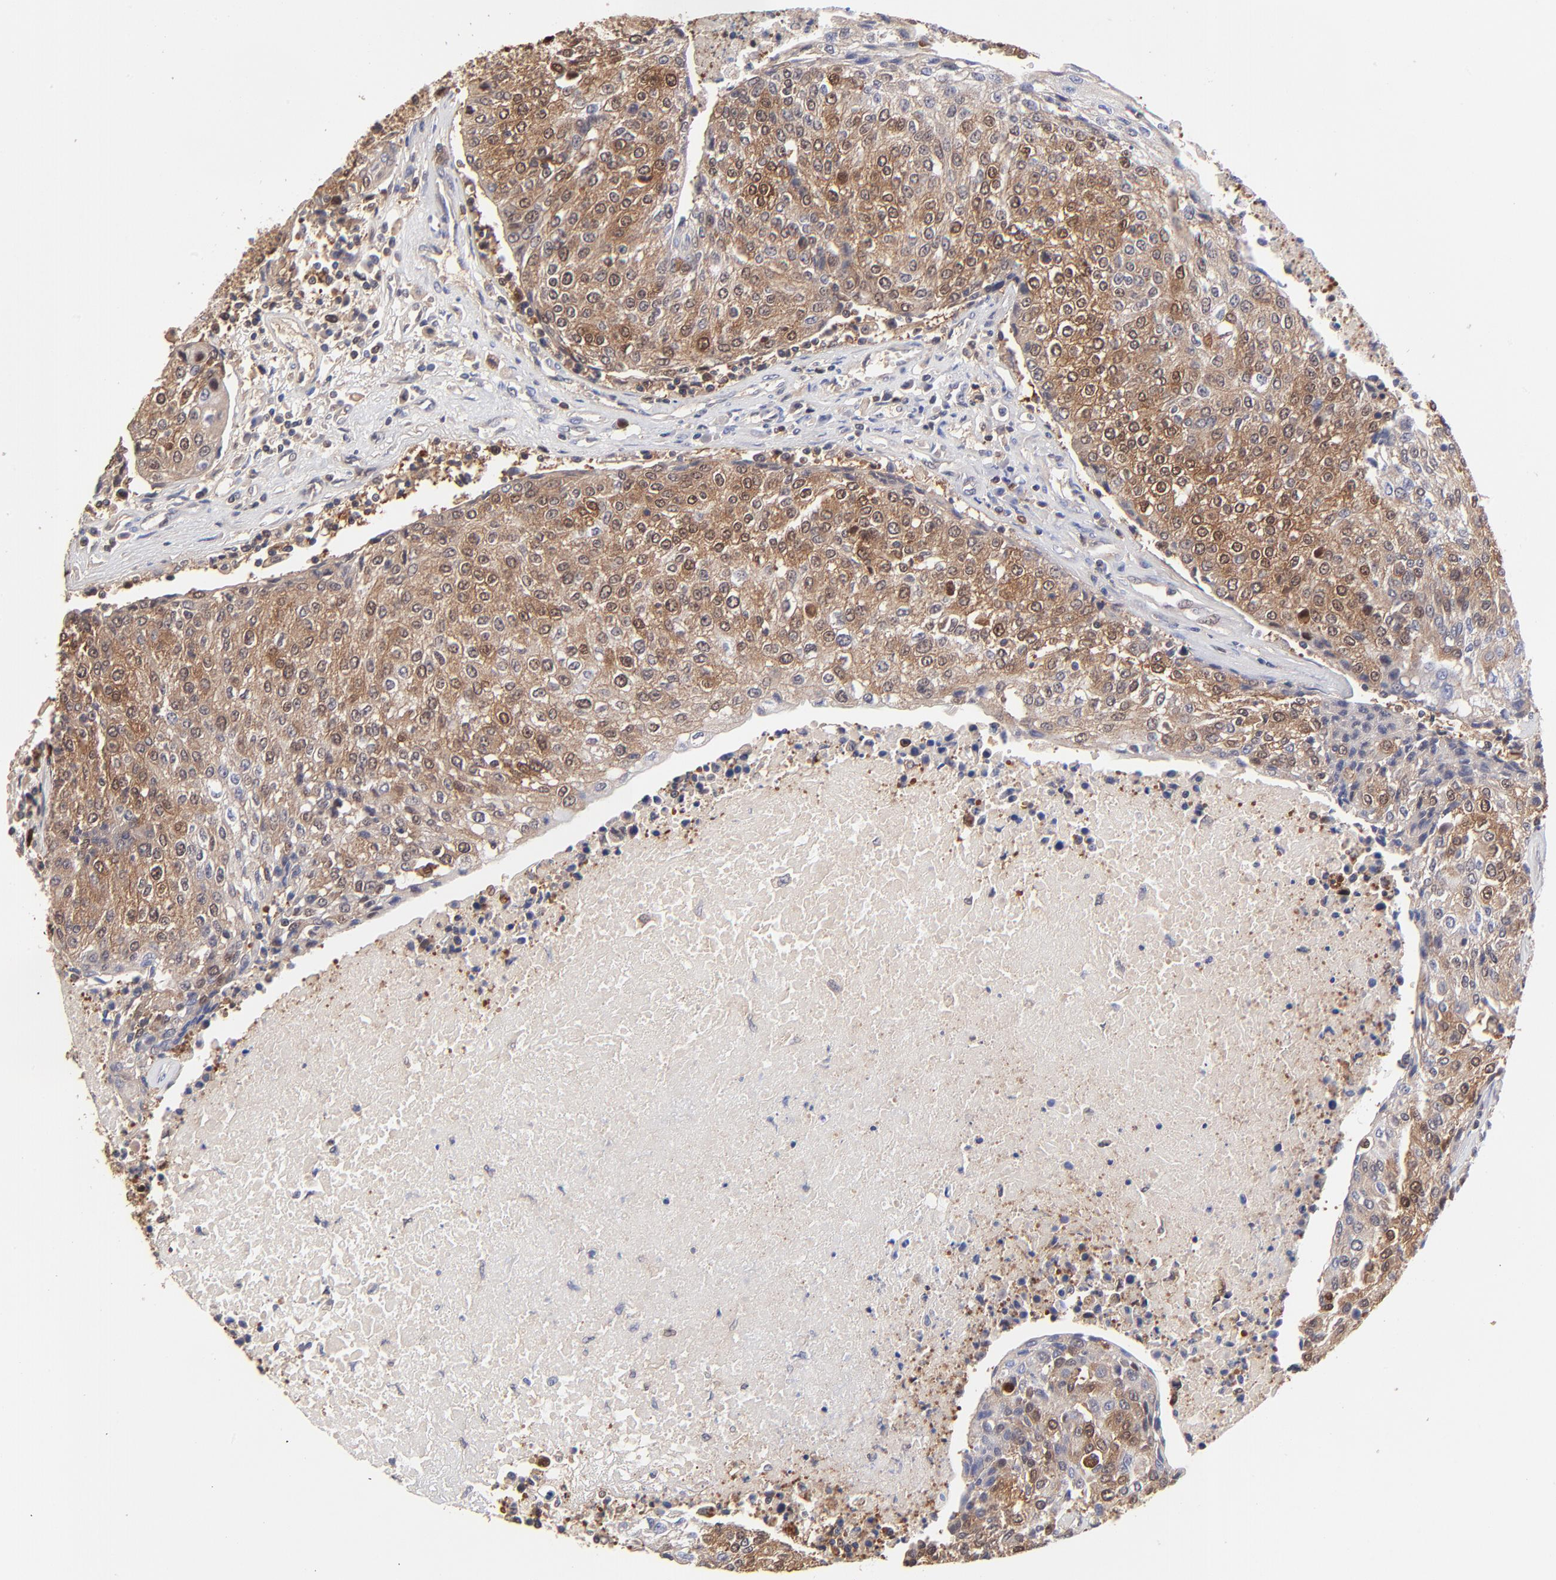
{"staining": {"intensity": "moderate", "quantity": "25%-75%", "location": "cytoplasmic/membranous,nuclear"}, "tissue": "urothelial cancer", "cell_type": "Tumor cells", "image_type": "cancer", "snomed": [{"axis": "morphology", "description": "Urothelial carcinoma, High grade"}, {"axis": "topography", "description": "Urinary bladder"}], "caption": "An immunohistochemistry image of neoplastic tissue is shown. Protein staining in brown highlights moderate cytoplasmic/membranous and nuclear positivity in urothelial cancer within tumor cells.", "gene": "DCTPP1", "patient": {"sex": "female", "age": 85}}